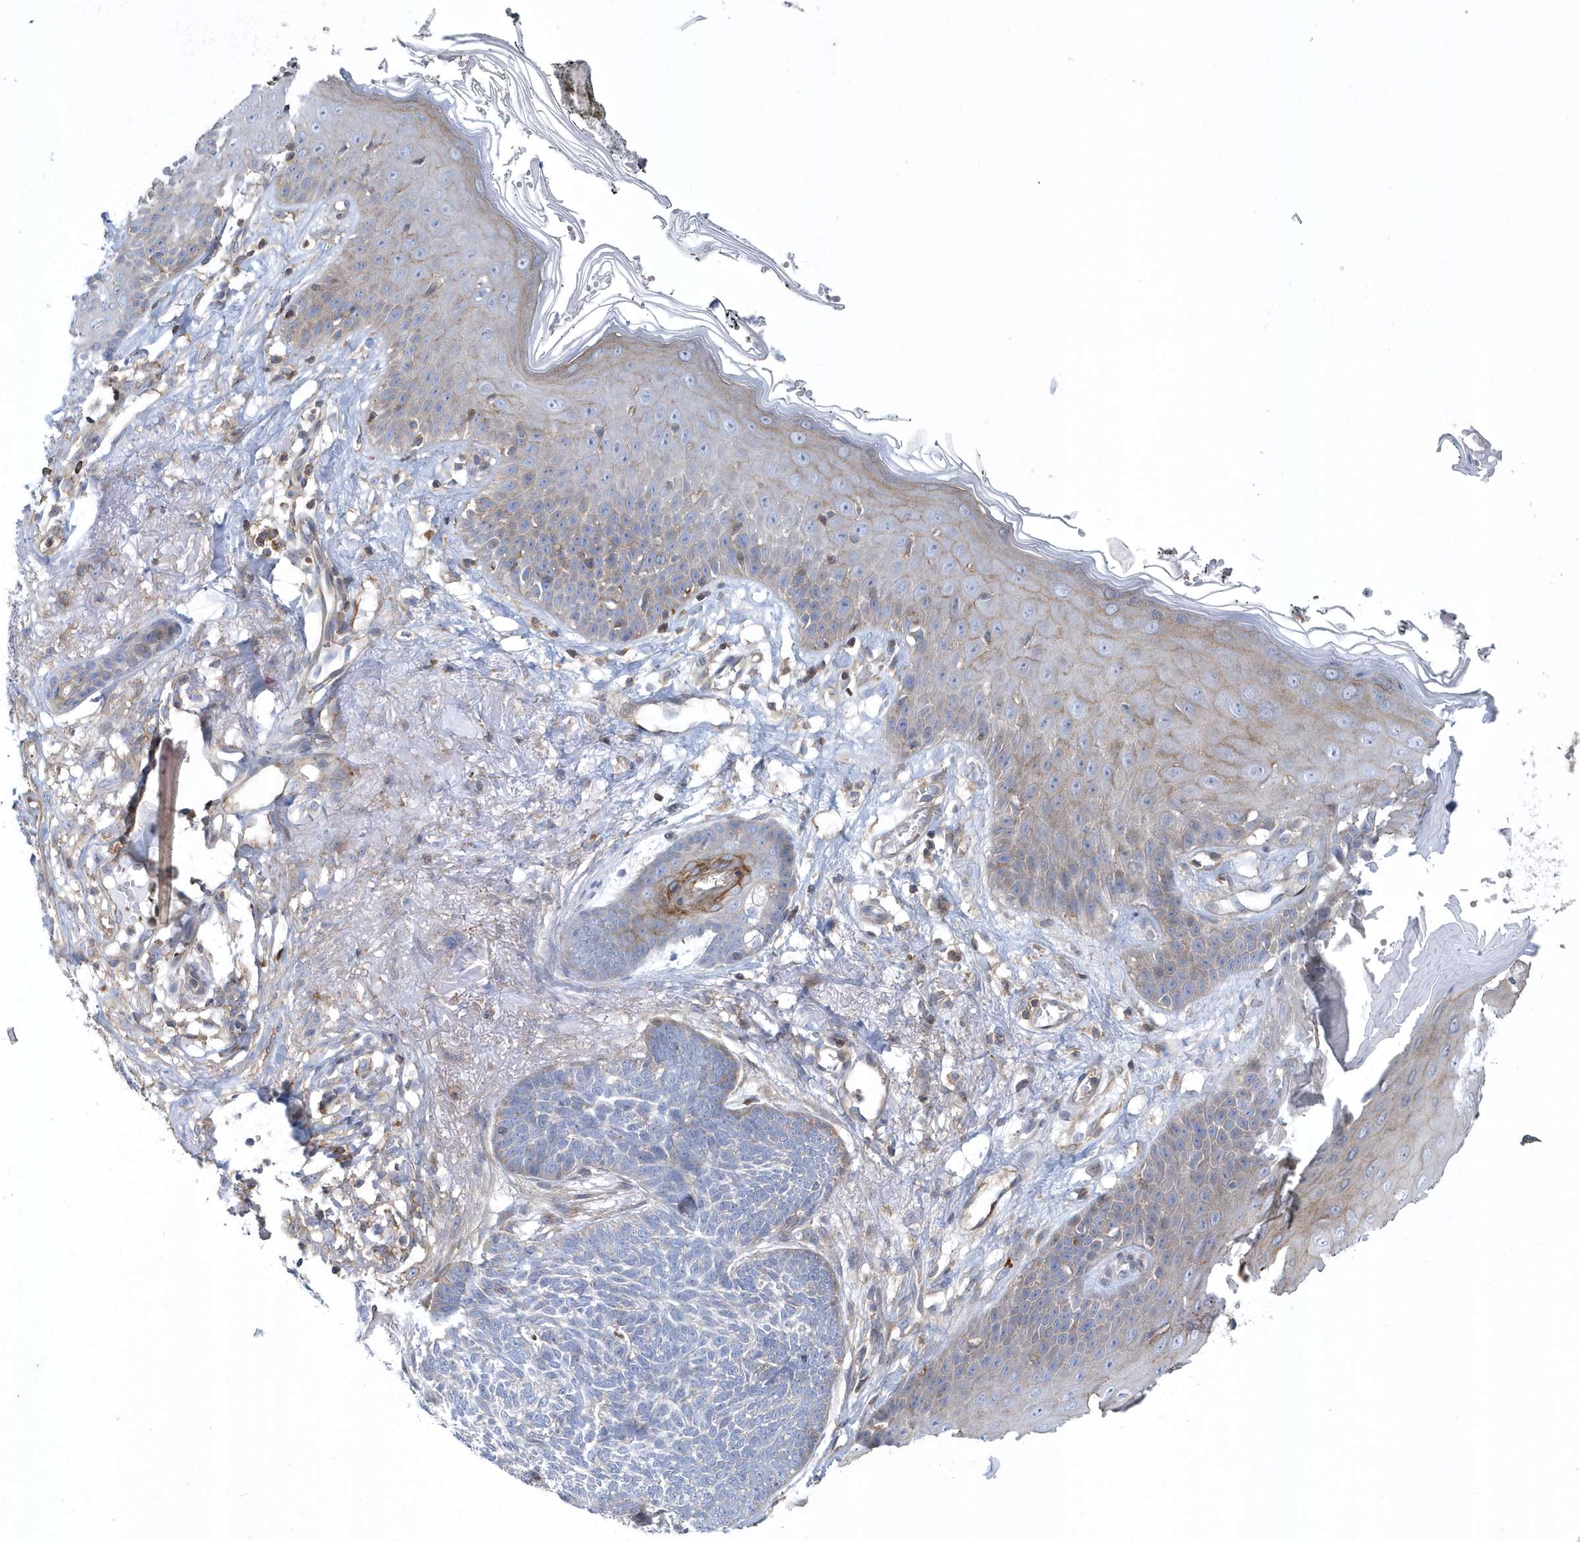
{"staining": {"intensity": "negative", "quantity": "none", "location": "none"}, "tissue": "skin cancer", "cell_type": "Tumor cells", "image_type": "cancer", "snomed": [{"axis": "morphology", "description": "Normal tissue, NOS"}, {"axis": "morphology", "description": "Basal cell carcinoma"}, {"axis": "topography", "description": "Skin"}], "caption": "Protein analysis of skin basal cell carcinoma shows no significant positivity in tumor cells.", "gene": "ARAP2", "patient": {"sex": "male", "age": 64}}